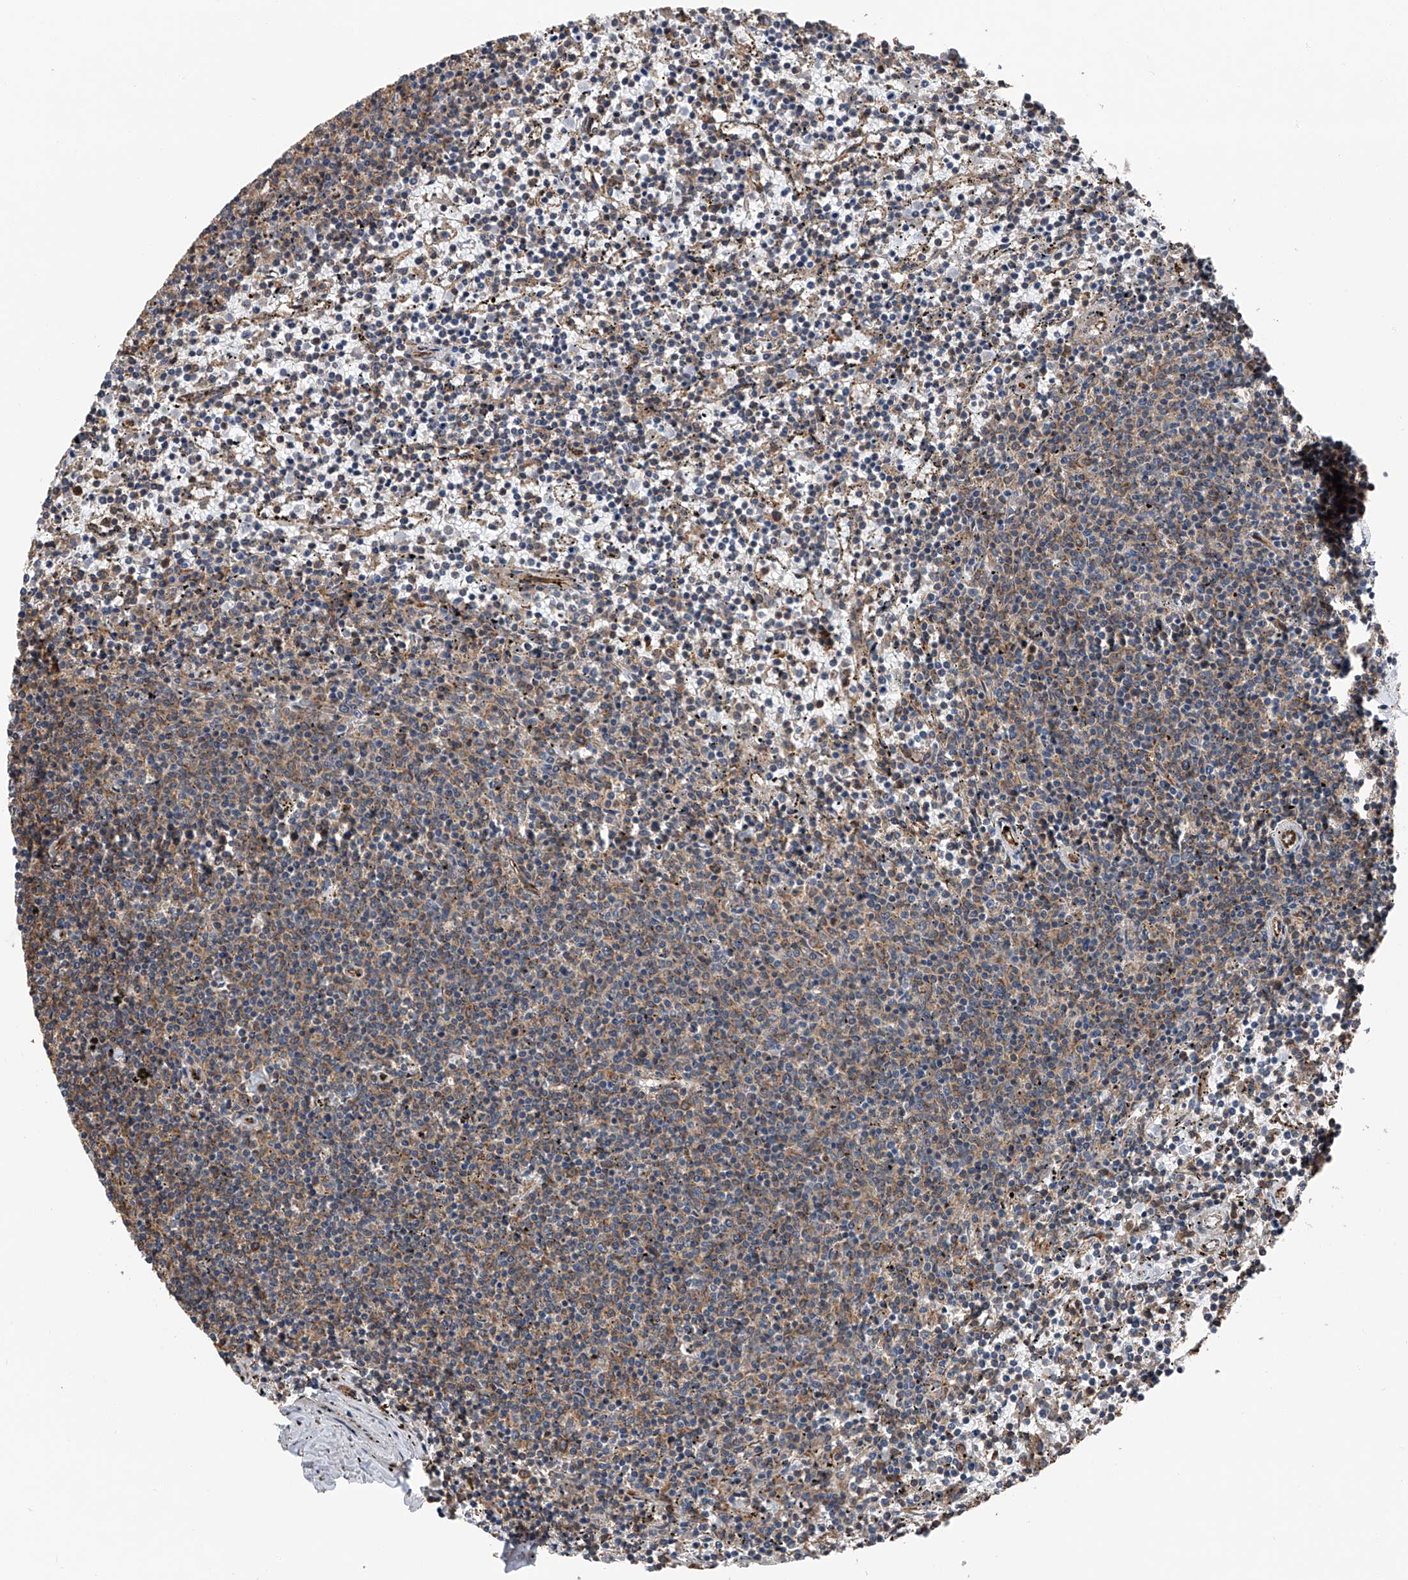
{"staining": {"intensity": "negative", "quantity": "none", "location": "none"}, "tissue": "lymphoma", "cell_type": "Tumor cells", "image_type": "cancer", "snomed": [{"axis": "morphology", "description": "Malignant lymphoma, non-Hodgkin's type, Low grade"}, {"axis": "topography", "description": "Spleen"}], "caption": "This is an immunohistochemistry photomicrograph of lymphoma. There is no staining in tumor cells.", "gene": "KCNJ2", "patient": {"sex": "female", "age": 50}}